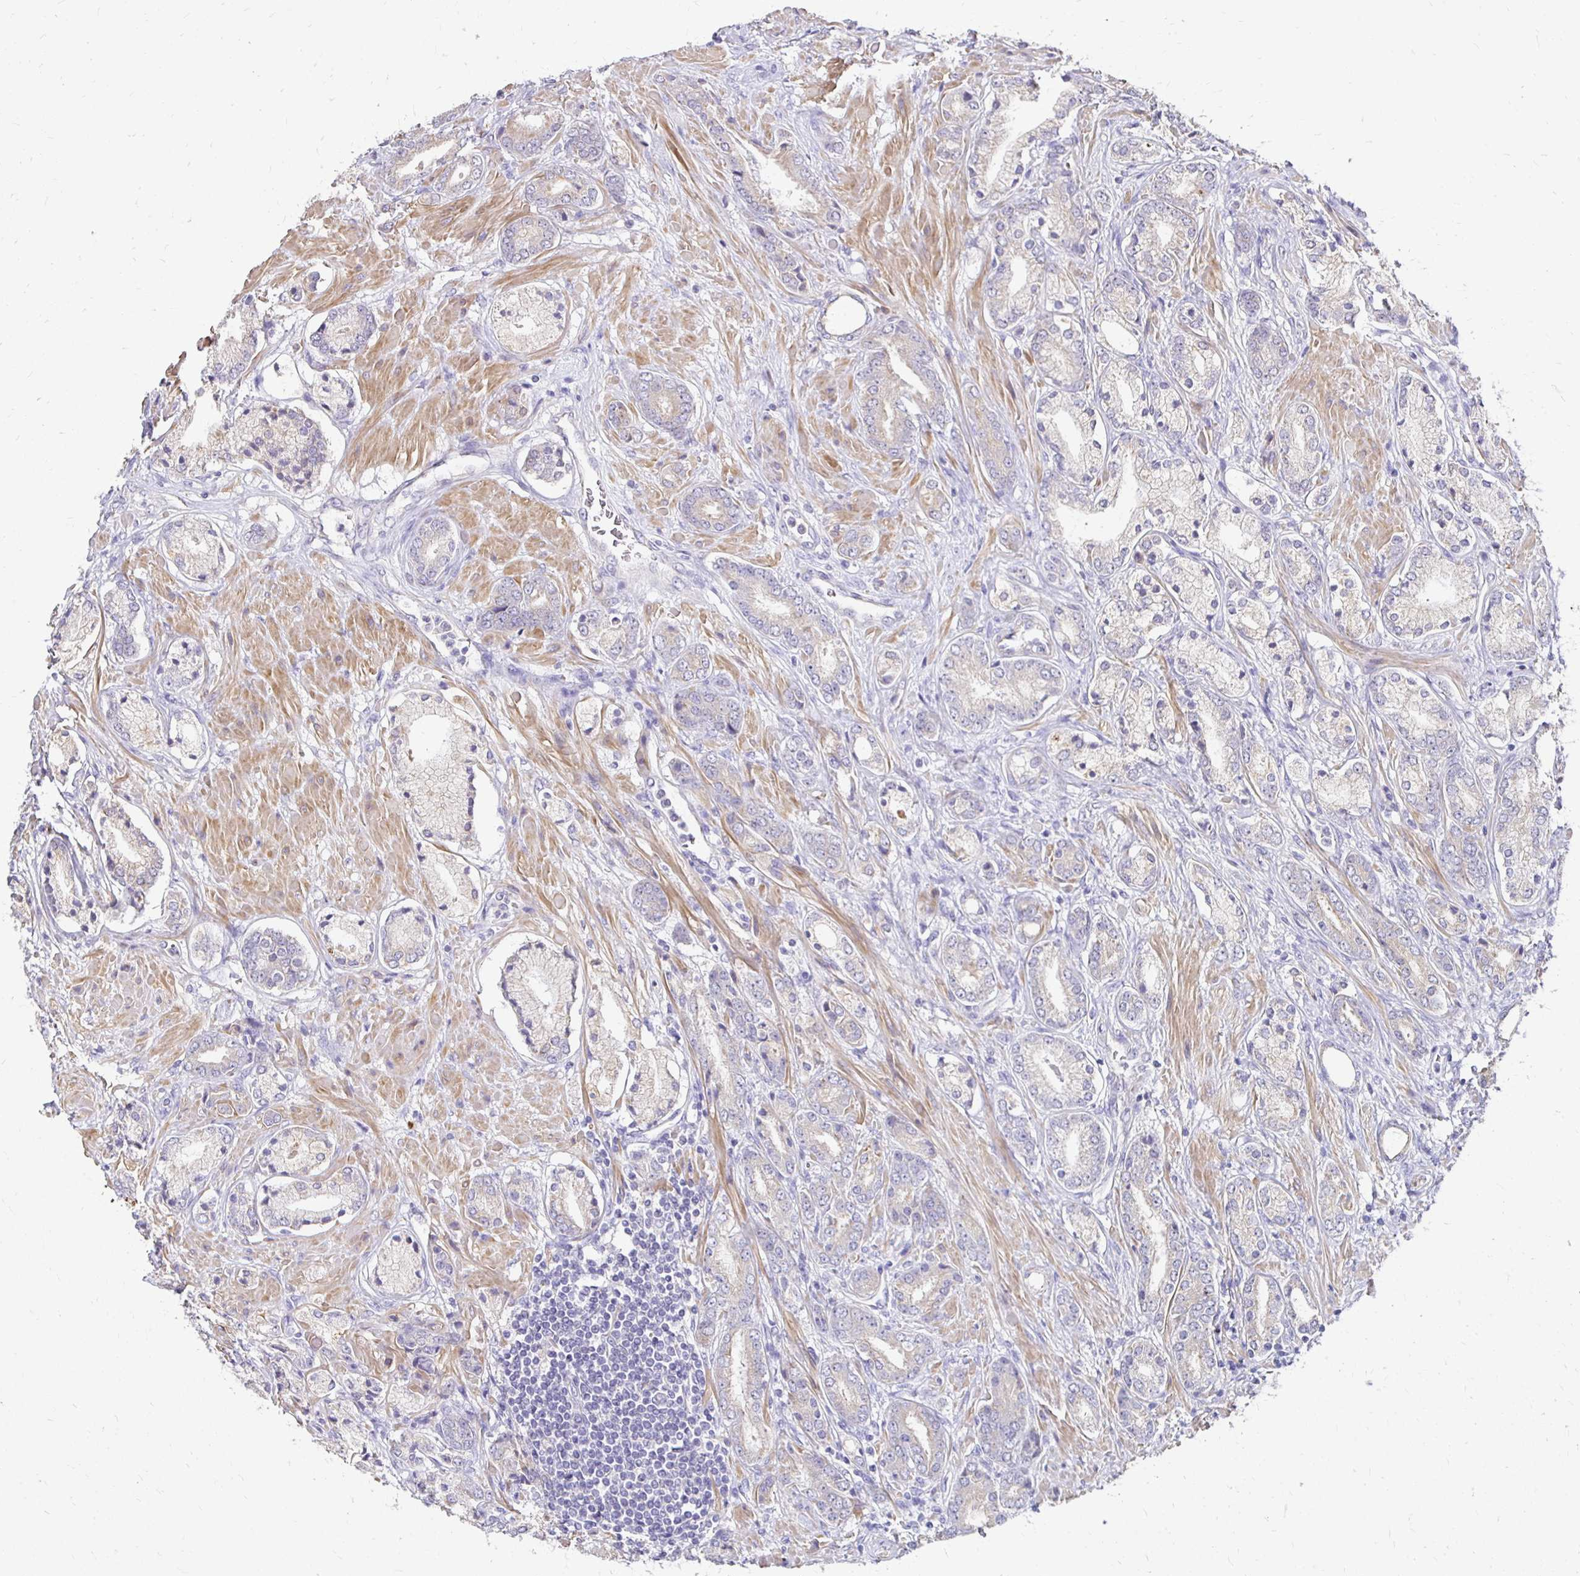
{"staining": {"intensity": "weak", "quantity": "25%-75%", "location": "cytoplasmic/membranous"}, "tissue": "prostate cancer", "cell_type": "Tumor cells", "image_type": "cancer", "snomed": [{"axis": "morphology", "description": "Adenocarcinoma, High grade"}, {"axis": "topography", "description": "Prostate"}], "caption": "Immunohistochemistry of human prostate adenocarcinoma (high-grade) demonstrates low levels of weak cytoplasmic/membranous staining in about 25%-75% of tumor cells.", "gene": "AKAP6", "patient": {"sex": "male", "age": 56}}